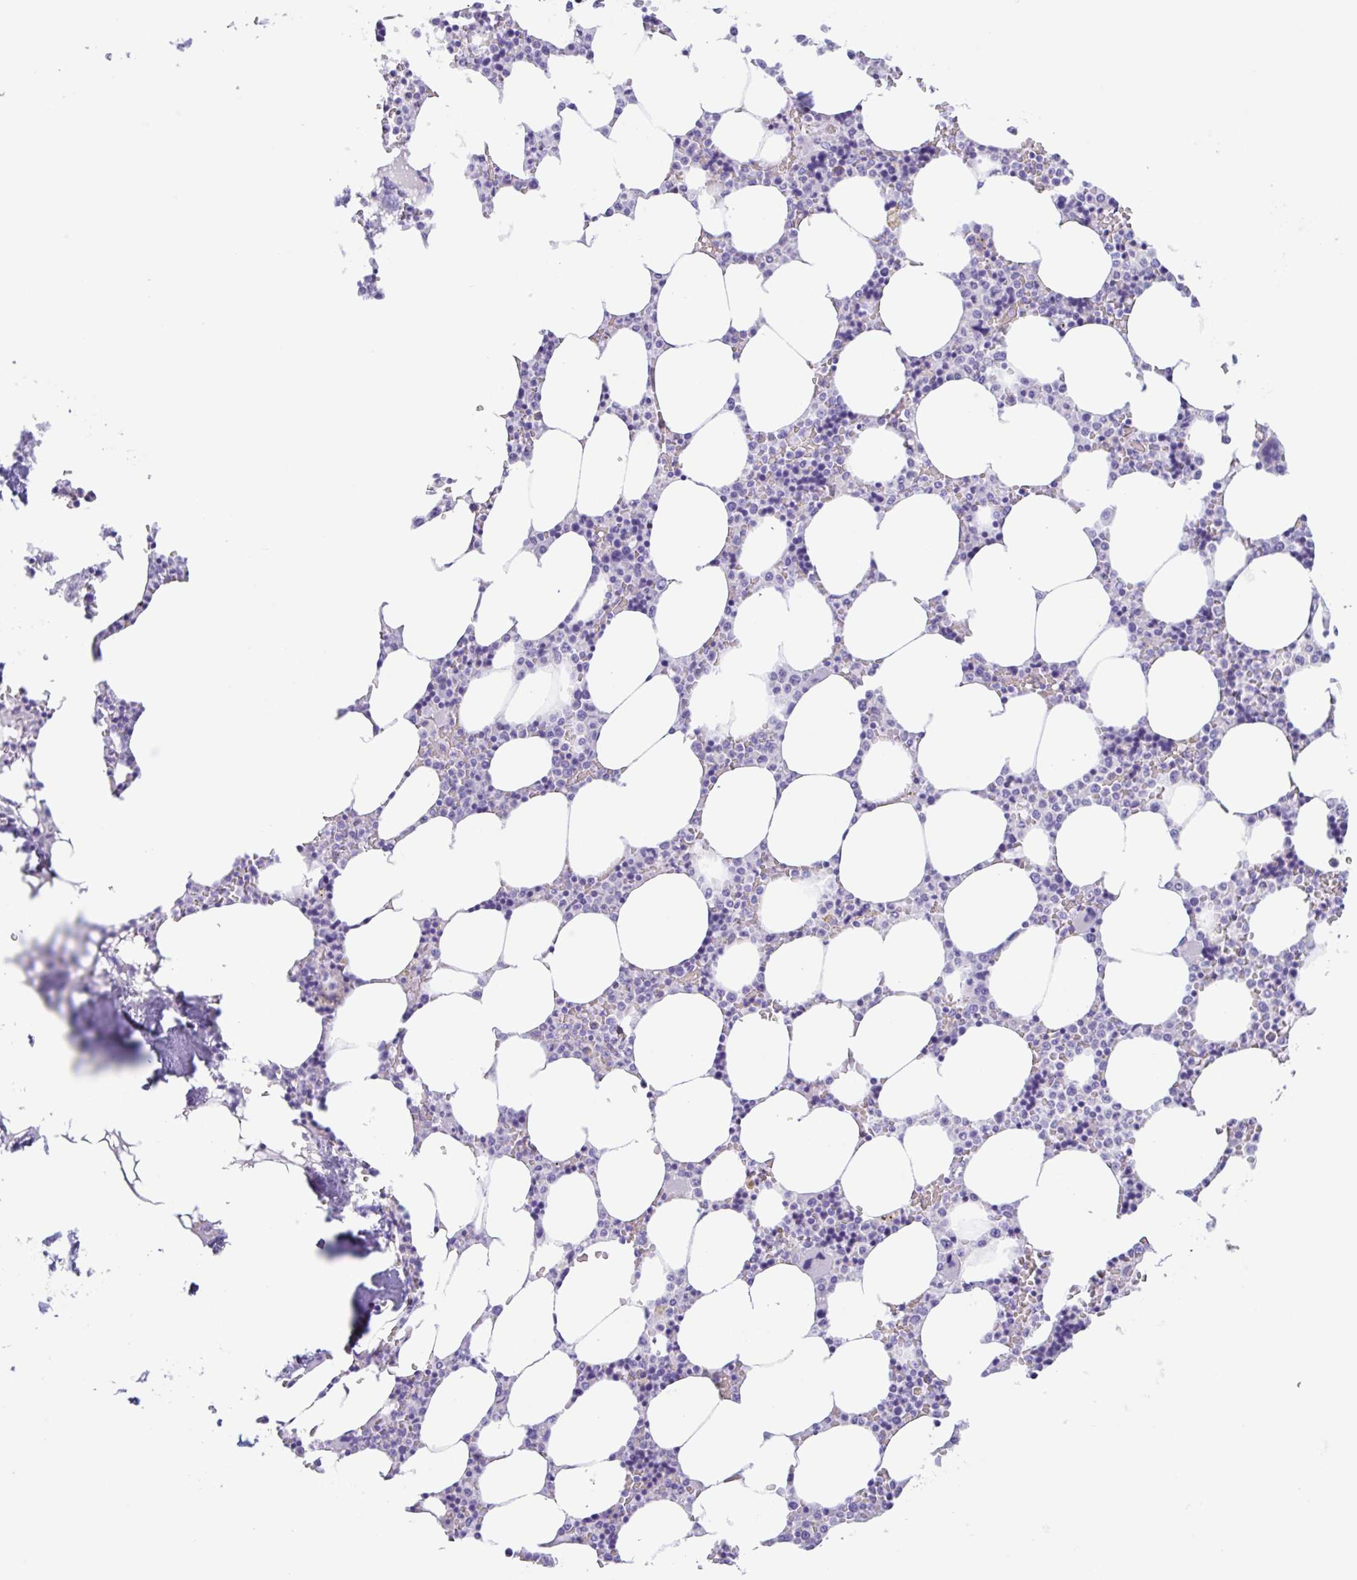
{"staining": {"intensity": "negative", "quantity": "none", "location": "none"}, "tissue": "bone marrow", "cell_type": "Hematopoietic cells", "image_type": "normal", "snomed": [{"axis": "morphology", "description": "Normal tissue, NOS"}, {"axis": "topography", "description": "Bone marrow"}], "caption": "DAB (3,3'-diaminobenzidine) immunohistochemical staining of unremarkable bone marrow reveals no significant expression in hematopoietic cells. The staining was performed using DAB (3,3'-diaminobenzidine) to visualize the protein expression in brown, while the nuclei were stained in blue with hematoxylin (Magnification: 20x).", "gene": "CPA1", "patient": {"sex": "male", "age": 64}}